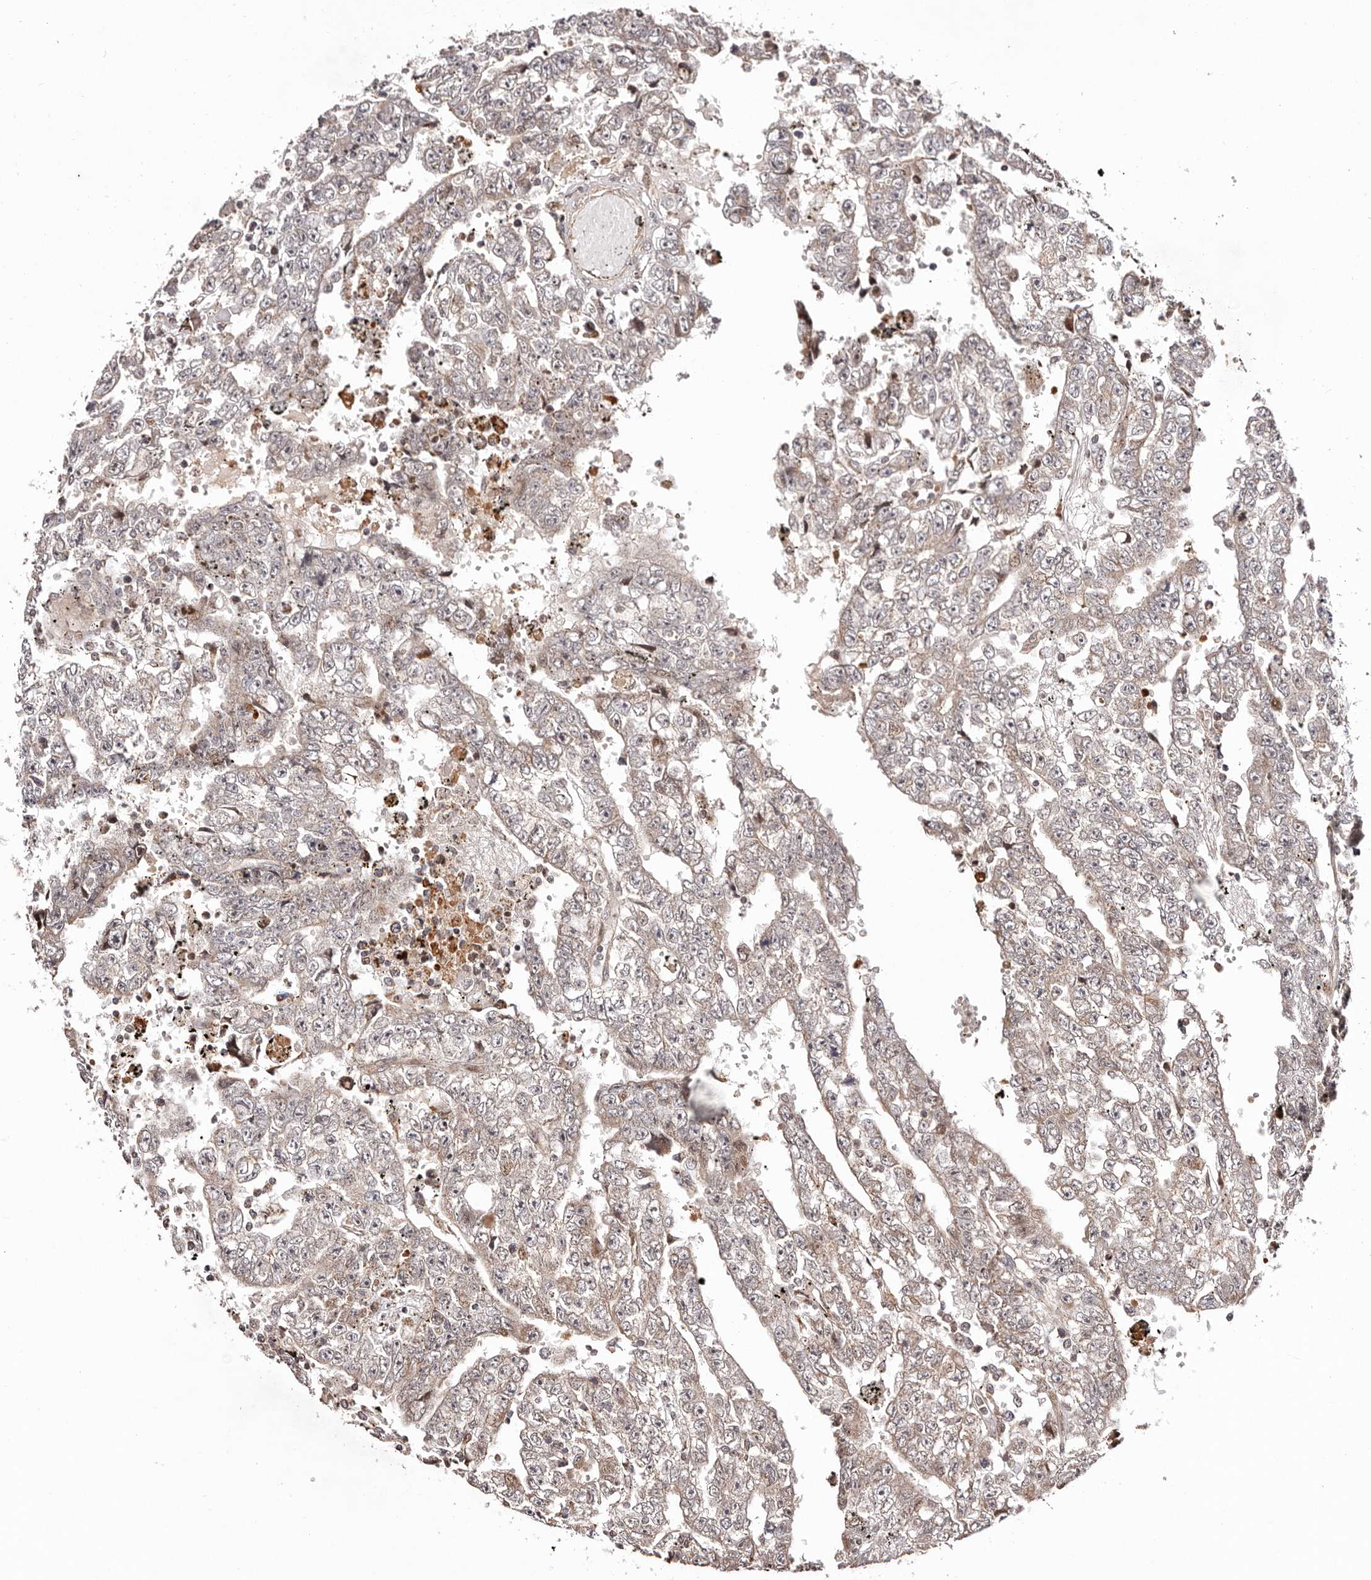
{"staining": {"intensity": "weak", "quantity": "25%-75%", "location": "cytoplasmic/membranous"}, "tissue": "testis cancer", "cell_type": "Tumor cells", "image_type": "cancer", "snomed": [{"axis": "morphology", "description": "Carcinoma, Embryonal, NOS"}, {"axis": "topography", "description": "Testis"}], "caption": "Tumor cells demonstrate low levels of weak cytoplasmic/membranous positivity in approximately 25%-75% of cells in human testis cancer (embryonal carcinoma).", "gene": "HIVEP3", "patient": {"sex": "male", "age": 25}}